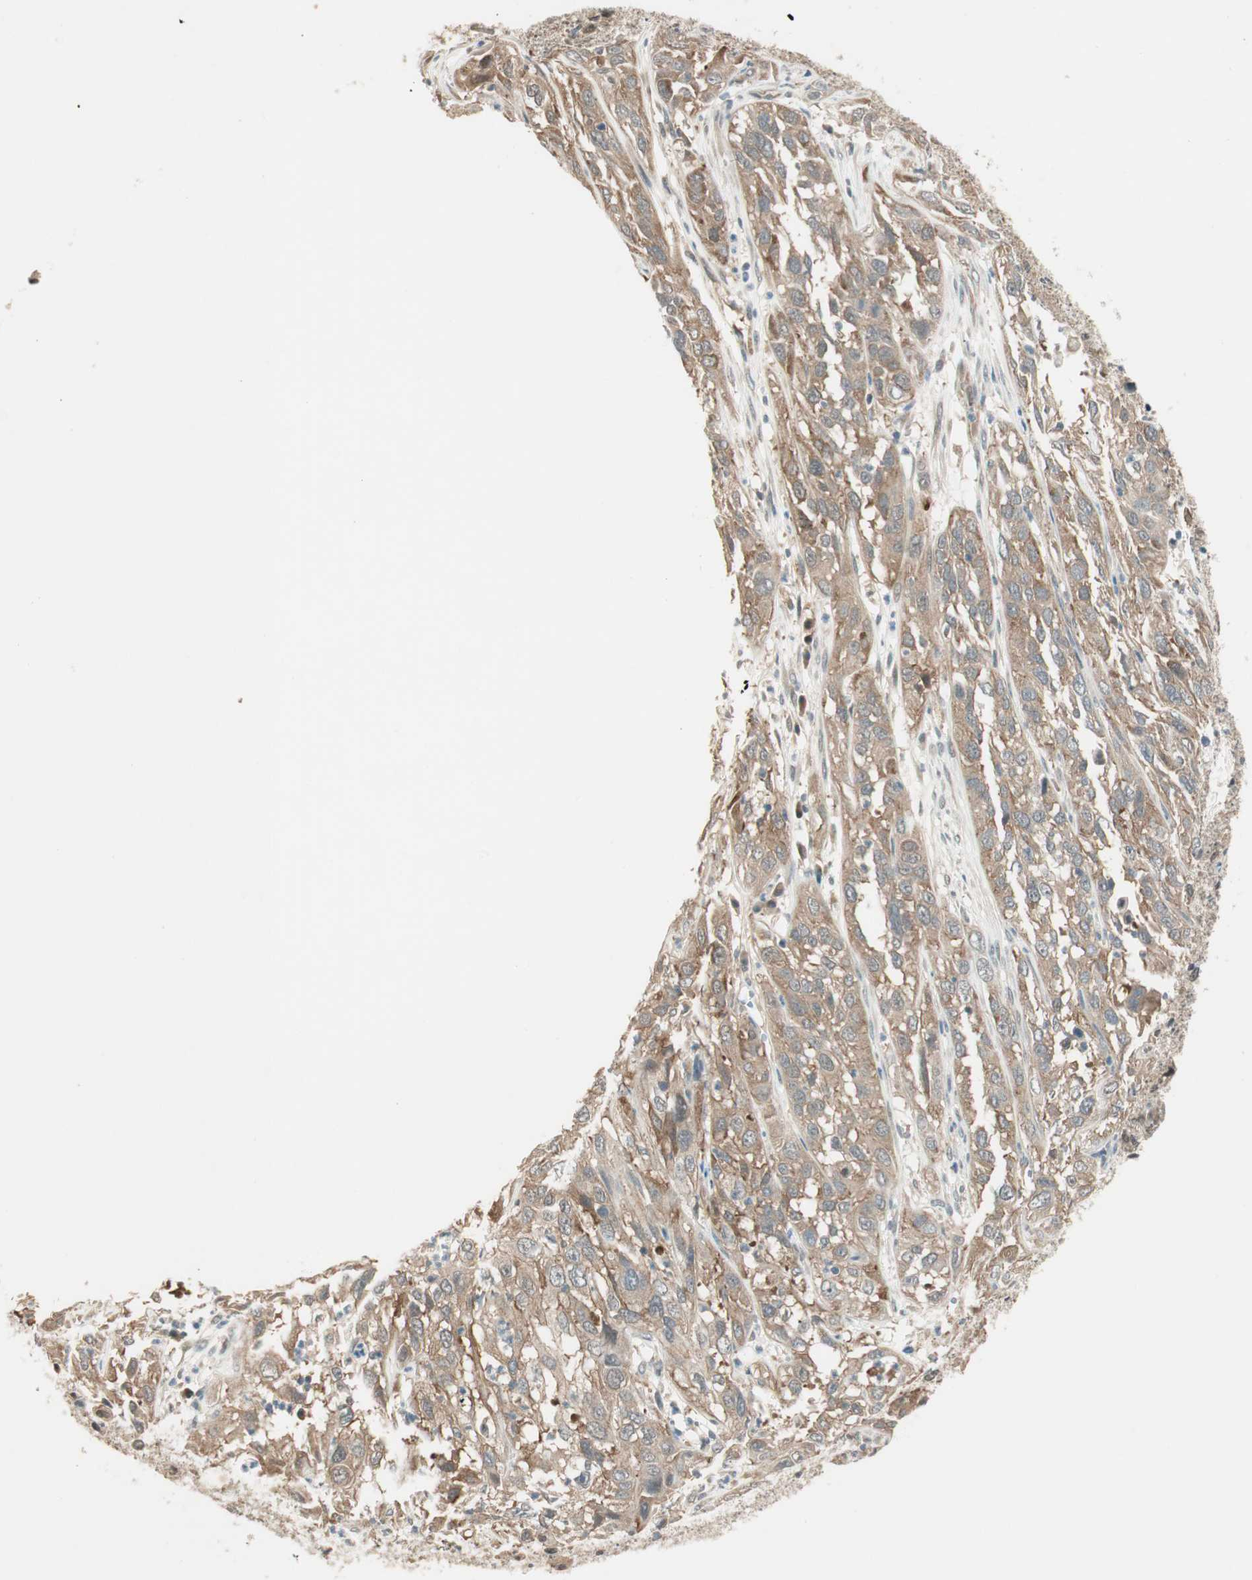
{"staining": {"intensity": "moderate", "quantity": ">75%", "location": "cytoplasmic/membranous"}, "tissue": "cervical cancer", "cell_type": "Tumor cells", "image_type": "cancer", "snomed": [{"axis": "morphology", "description": "Squamous cell carcinoma, NOS"}, {"axis": "topography", "description": "Cervix"}], "caption": "Immunohistochemistry (DAB) staining of human cervical cancer (squamous cell carcinoma) reveals moderate cytoplasmic/membranous protein positivity in approximately >75% of tumor cells. The staining was performed using DAB (3,3'-diaminobenzidine) to visualize the protein expression in brown, while the nuclei were stained in blue with hematoxylin (Magnification: 20x).", "gene": "PSMD8", "patient": {"sex": "female", "age": 32}}